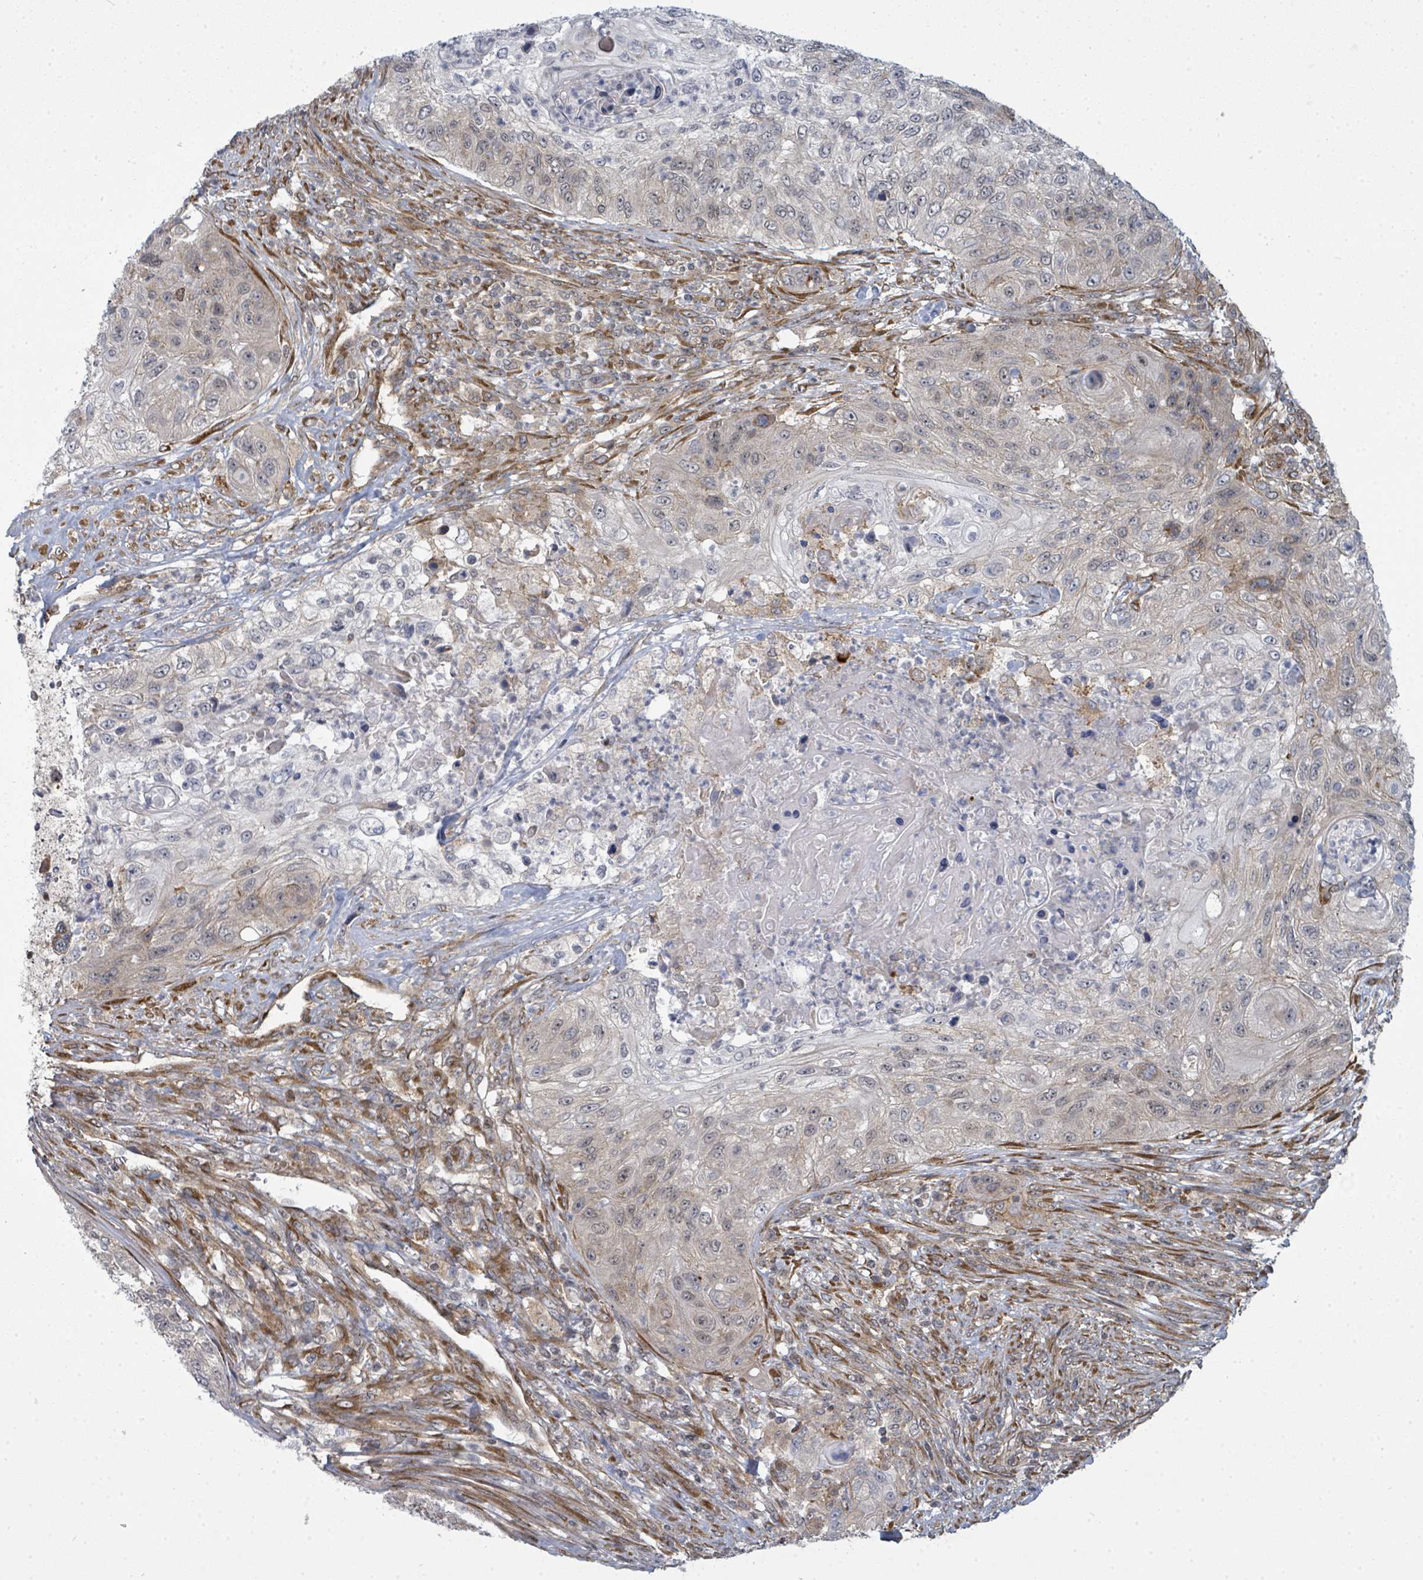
{"staining": {"intensity": "weak", "quantity": "<25%", "location": "cytoplasmic/membranous"}, "tissue": "urothelial cancer", "cell_type": "Tumor cells", "image_type": "cancer", "snomed": [{"axis": "morphology", "description": "Urothelial carcinoma, High grade"}, {"axis": "topography", "description": "Urinary bladder"}], "caption": "Tumor cells show no significant protein positivity in urothelial cancer.", "gene": "PSMG2", "patient": {"sex": "female", "age": 60}}